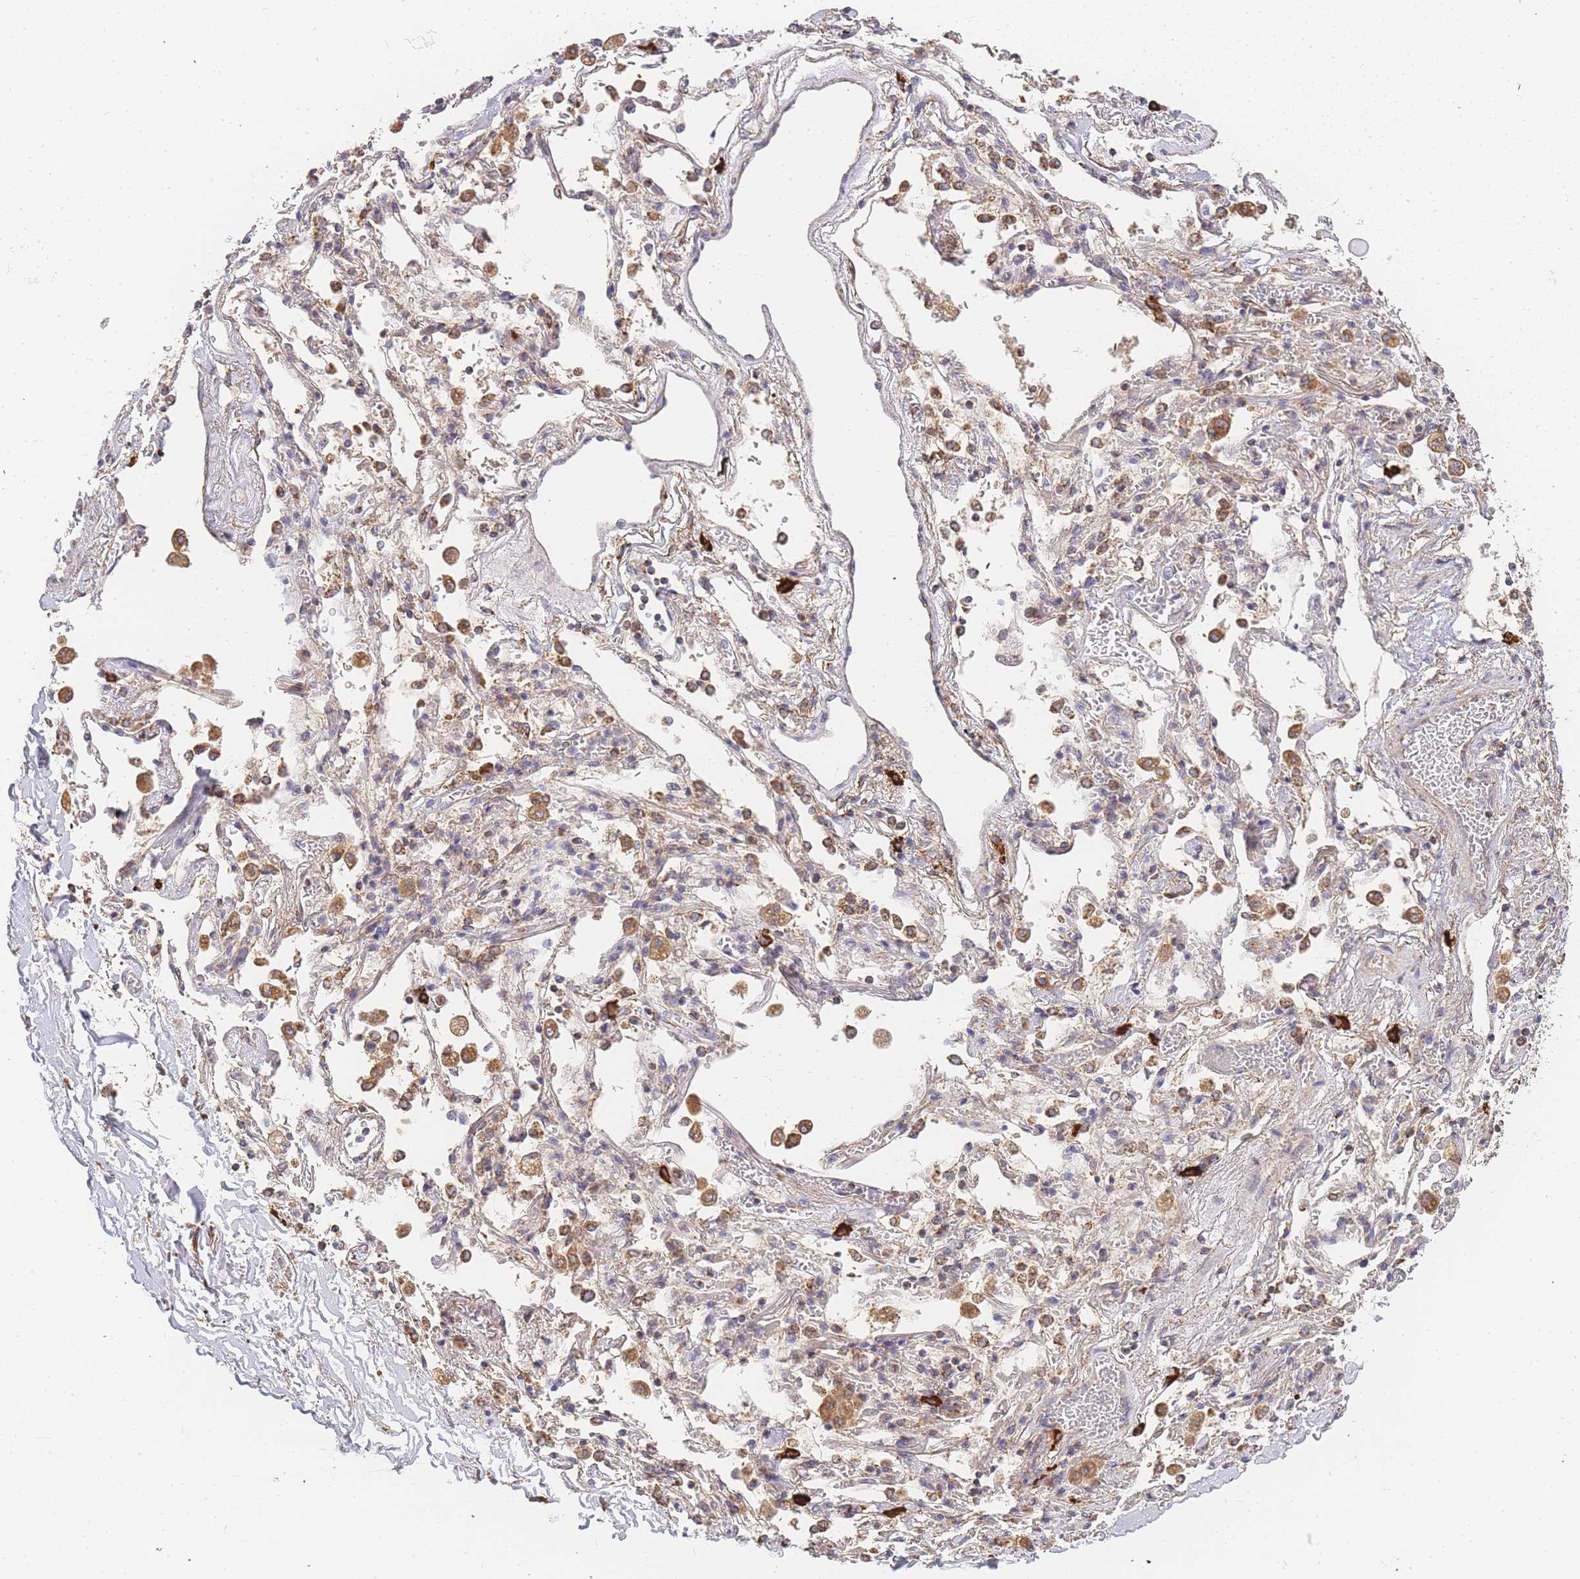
{"staining": {"intensity": "moderate", "quantity": "<25%", "location": "cytoplasmic/membranous"}, "tissue": "adipose tissue", "cell_type": "Adipocytes", "image_type": "normal", "snomed": [{"axis": "morphology", "description": "Normal tissue, NOS"}, {"axis": "topography", "description": "Cartilage tissue"}], "caption": "Moderate cytoplasmic/membranous expression is appreciated in about <25% of adipocytes in normal adipose tissue. (IHC, brightfield microscopy, high magnification).", "gene": "ADCY9", "patient": {"sex": "male", "age": 73}}